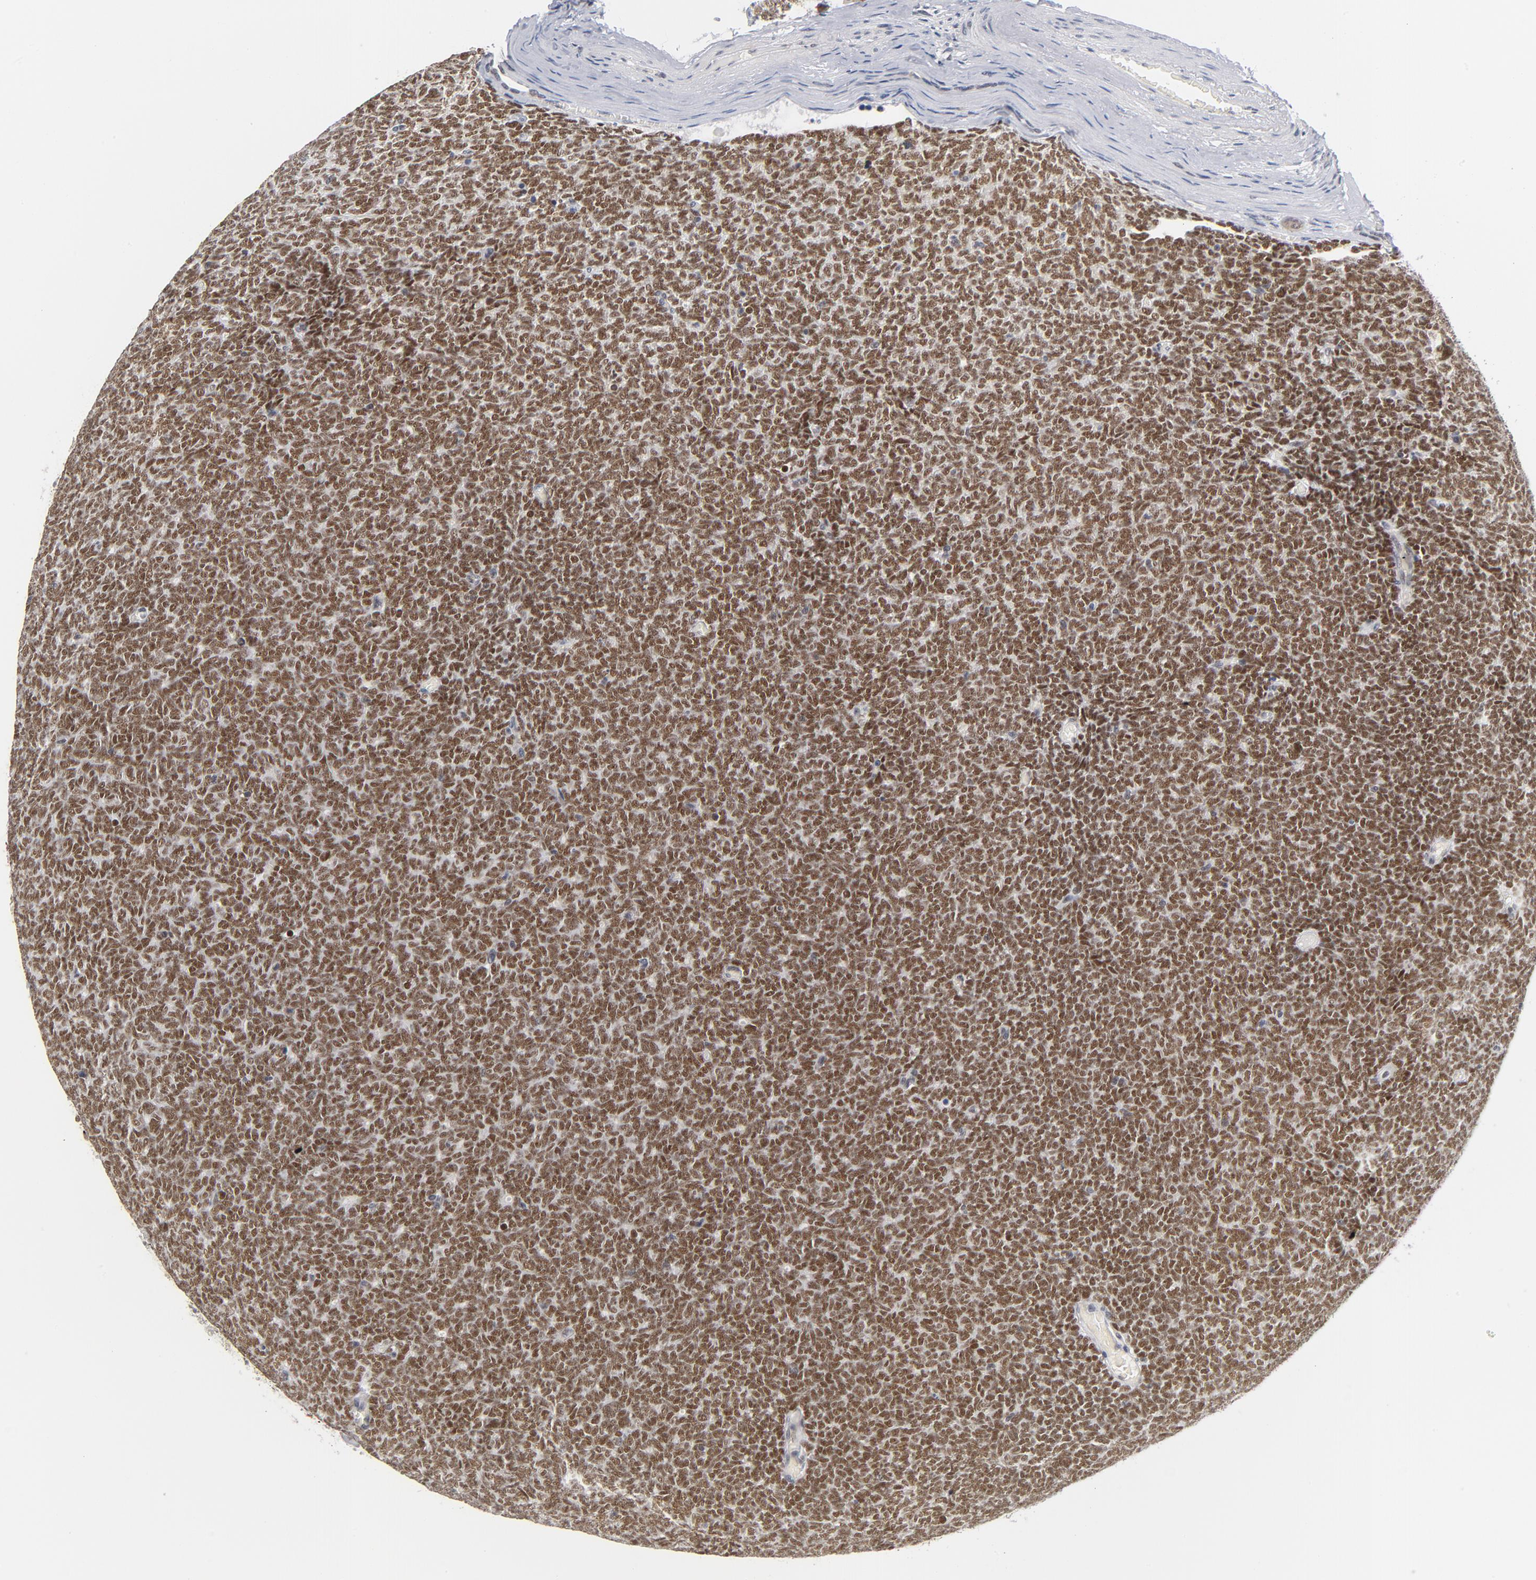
{"staining": {"intensity": "strong", "quantity": ">75%", "location": "nuclear"}, "tissue": "renal cancer", "cell_type": "Tumor cells", "image_type": "cancer", "snomed": [{"axis": "morphology", "description": "Neoplasm, malignant, NOS"}, {"axis": "topography", "description": "Kidney"}], "caption": "Protein expression analysis of human renal cancer (neoplasm (malignant)) reveals strong nuclear staining in about >75% of tumor cells. The staining was performed using DAB to visualize the protein expression in brown, while the nuclei were stained in blue with hematoxylin (Magnification: 20x).", "gene": "BAP1", "patient": {"sex": "male", "age": 28}}